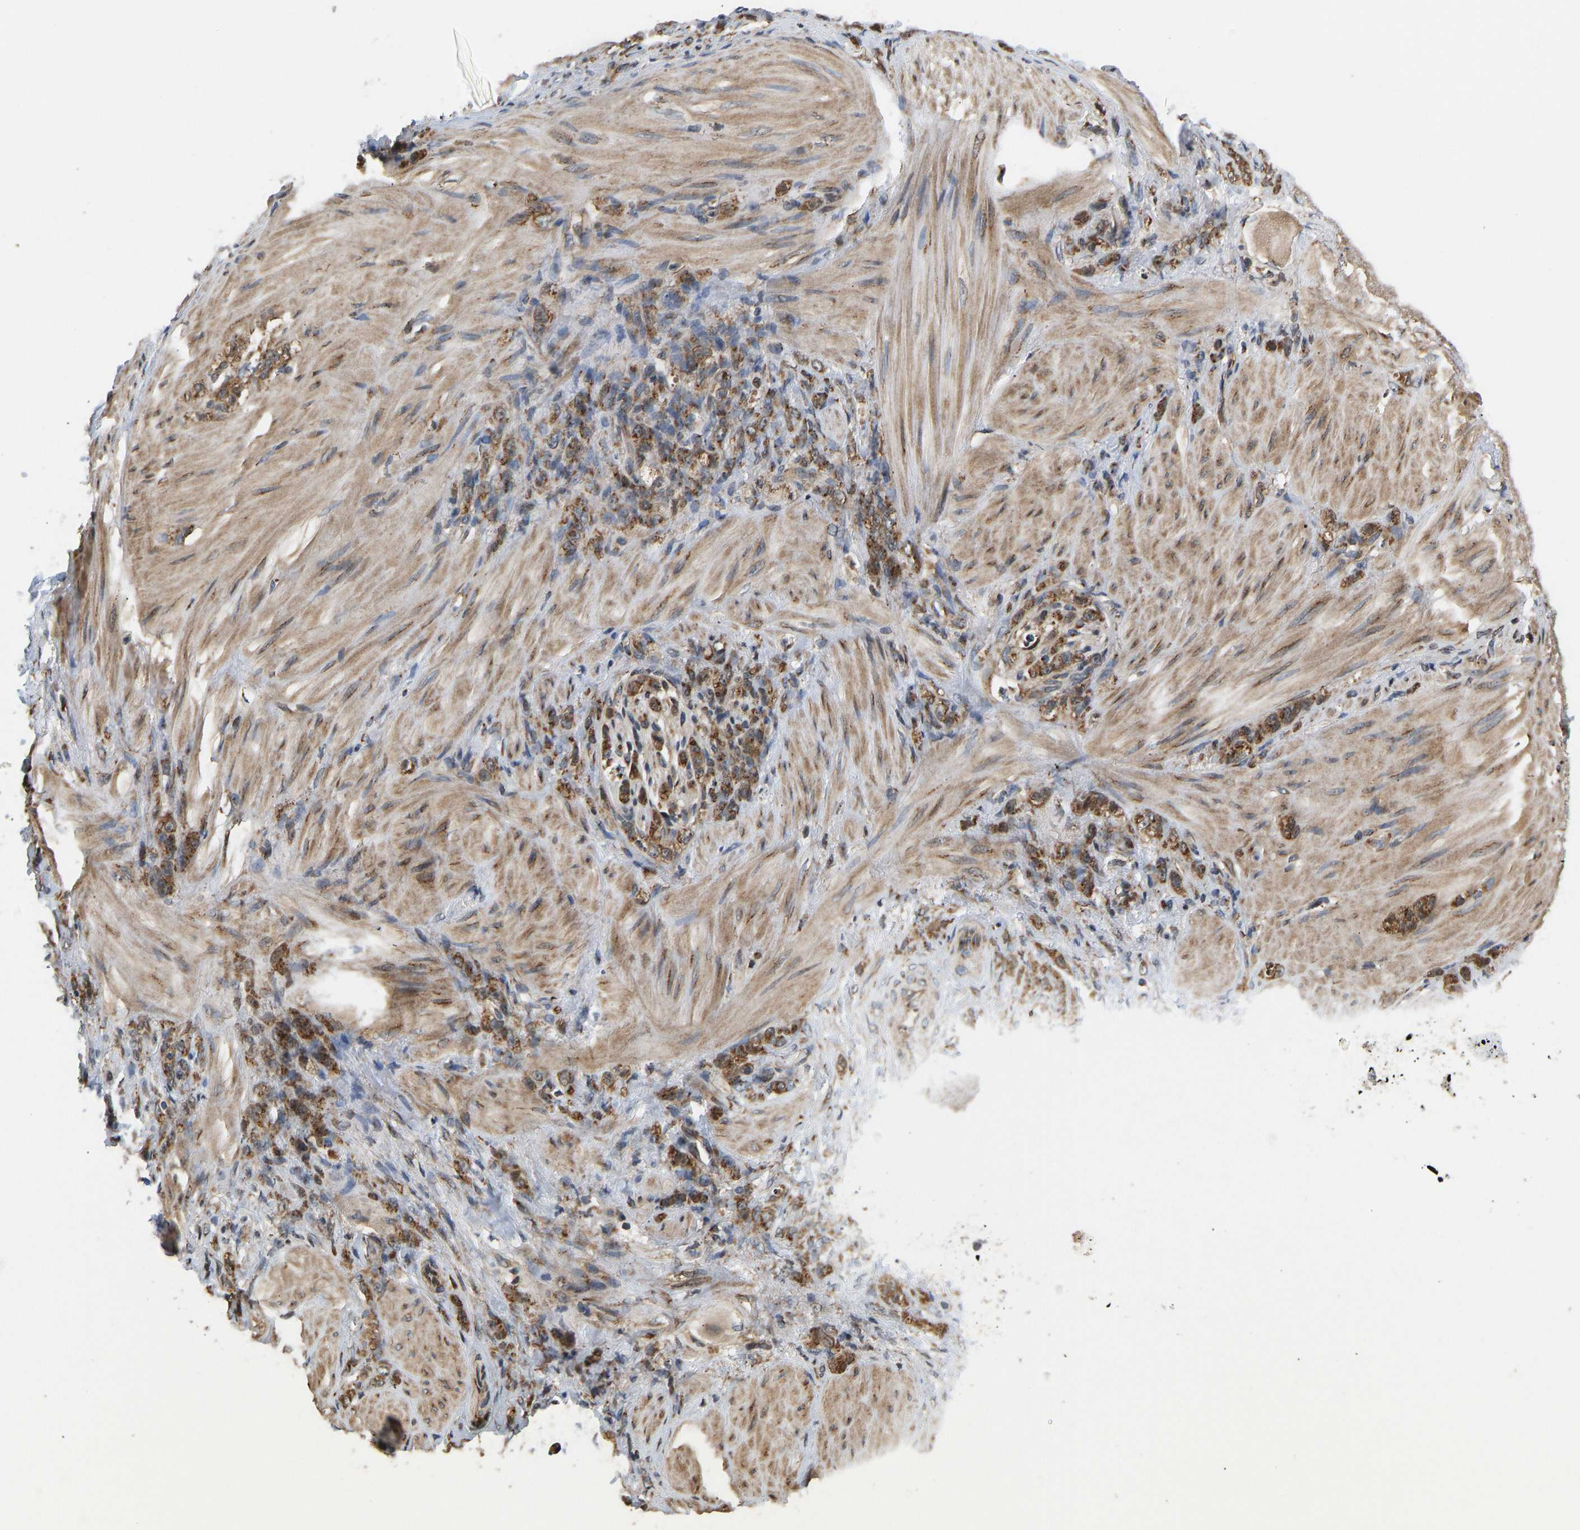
{"staining": {"intensity": "moderate", "quantity": ">75%", "location": "cytoplasmic/membranous"}, "tissue": "stomach cancer", "cell_type": "Tumor cells", "image_type": "cancer", "snomed": [{"axis": "morphology", "description": "Normal tissue, NOS"}, {"axis": "morphology", "description": "Adenocarcinoma, NOS"}, {"axis": "topography", "description": "Stomach"}], "caption": "DAB (3,3'-diaminobenzidine) immunohistochemical staining of stomach adenocarcinoma shows moderate cytoplasmic/membranous protein staining in about >75% of tumor cells.", "gene": "YIPF4", "patient": {"sex": "male", "age": 82}}